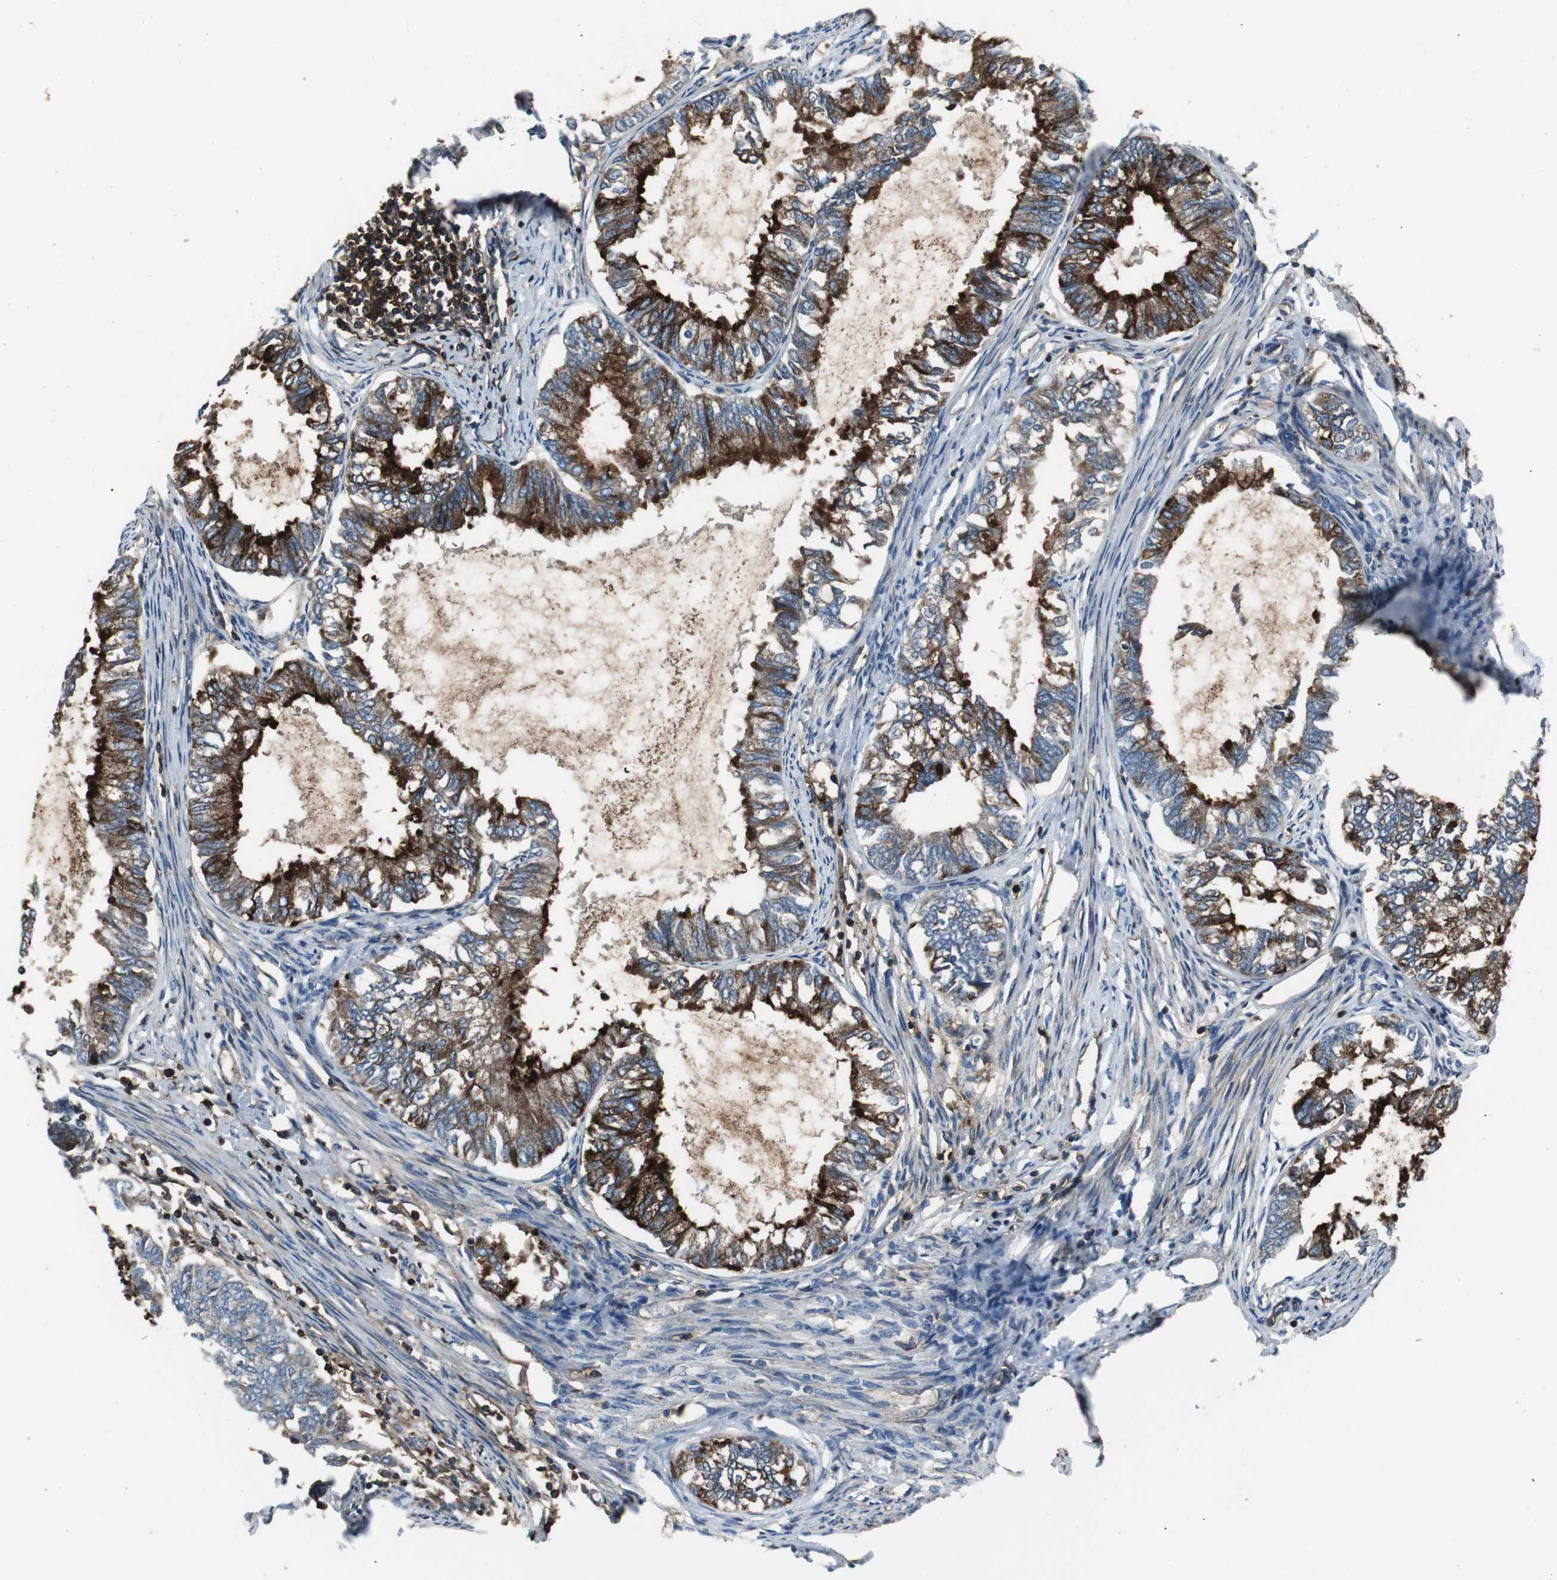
{"staining": {"intensity": "strong", "quantity": ">75%", "location": "cytoplasmic/membranous"}, "tissue": "endometrial cancer", "cell_type": "Tumor cells", "image_type": "cancer", "snomed": [{"axis": "morphology", "description": "Adenocarcinoma, NOS"}, {"axis": "topography", "description": "Endometrium"}], "caption": "A high amount of strong cytoplasmic/membranous positivity is identified in about >75% of tumor cells in adenocarcinoma (endometrial) tissue.", "gene": "B2M", "patient": {"sex": "female", "age": 86}}